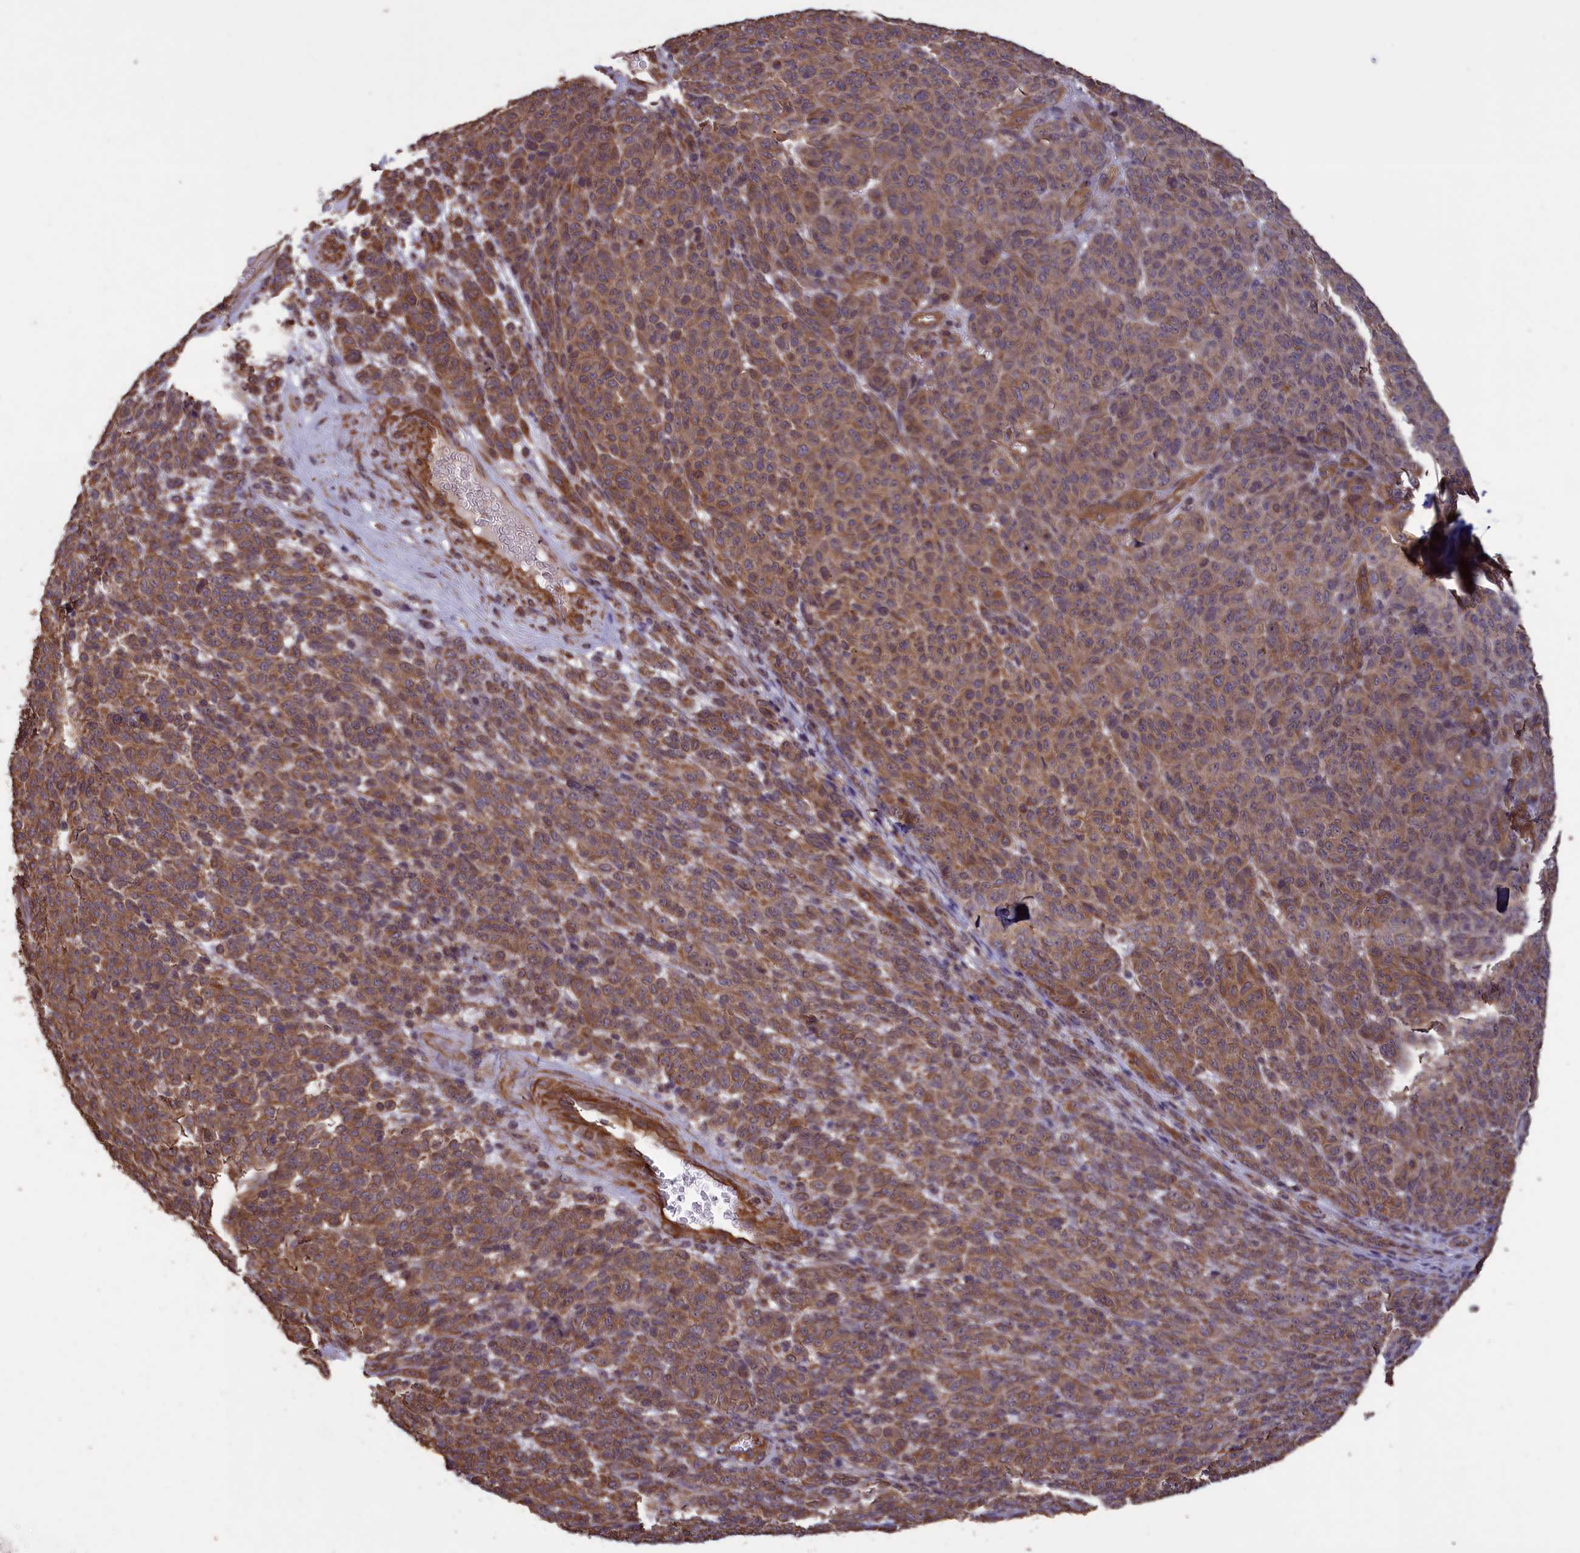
{"staining": {"intensity": "moderate", "quantity": "25%-75%", "location": "cytoplasmic/membranous,nuclear"}, "tissue": "melanoma", "cell_type": "Tumor cells", "image_type": "cancer", "snomed": [{"axis": "morphology", "description": "Malignant melanoma, NOS"}, {"axis": "topography", "description": "Skin"}], "caption": "Melanoma was stained to show a protein in brown. There is medium levels of moderate cytoplasmic/membranous and nuclear positivity in about 25%-75% of tumor cells.", "gene": "DAPK3", "patient": {"sex": "male", "age": 49}}